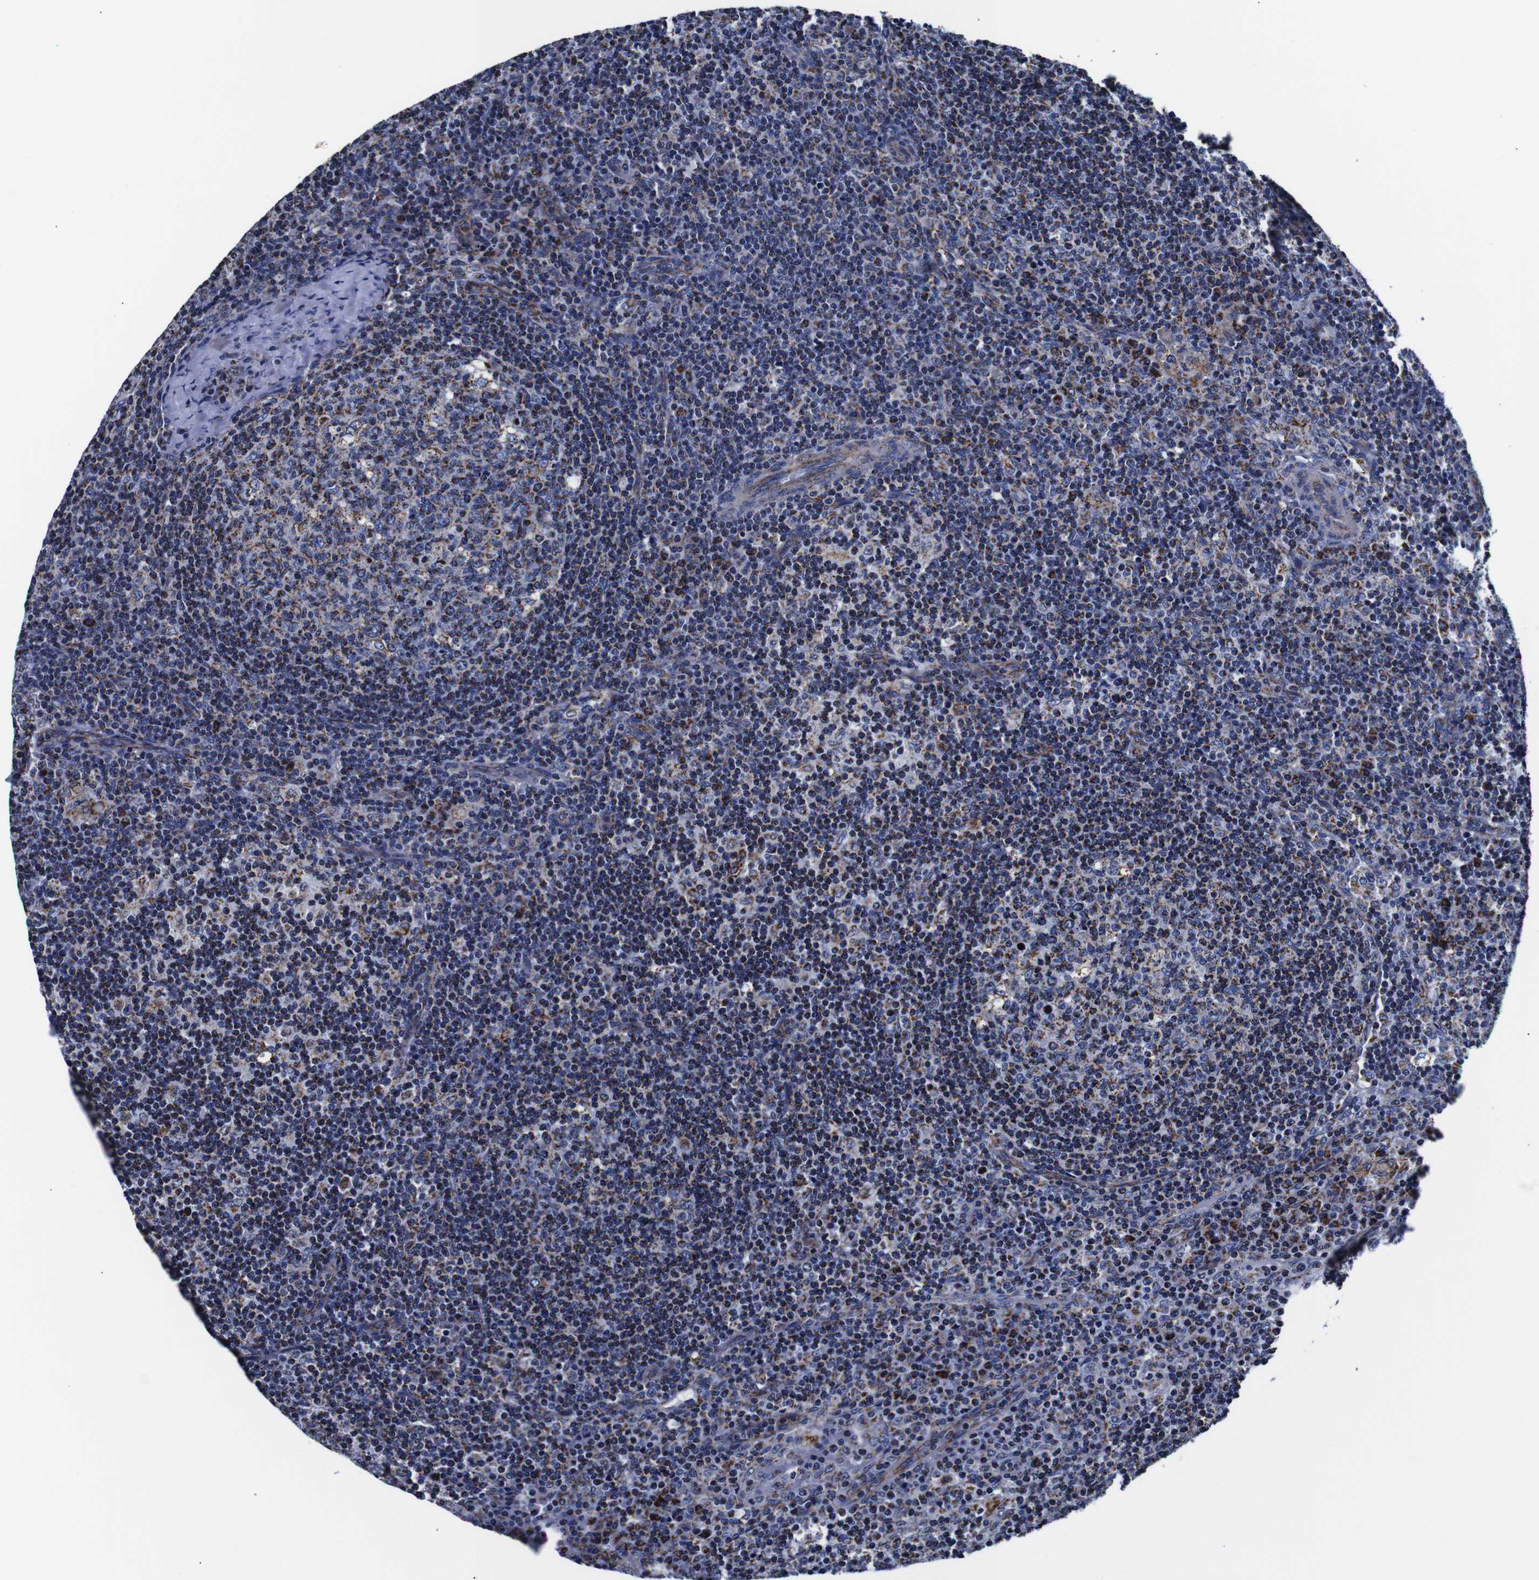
{"staining": {"intensity": "strong", "quantity": "25%-75%", "location": "cytoplasmic/membranous"}, "tissue": "lymph node", "cell_type": "Germinal center cells", "image_type": "normal", "snomed": [{"axis": "morphology", "description": "Normal tissue, NOS"}, {"axis": "morphology", "description": "Inflammation, NOS"}, {"axis": "topography", "description": "Lymph node"}], "caption": "Human lymph node stained for a protein (brown) displays strong cytoplasmic/membranous positive expression in about 25%-75% of germinal center cells.", "gene": "FKBP9", "patient": {"sex": "male", "age": 55}}